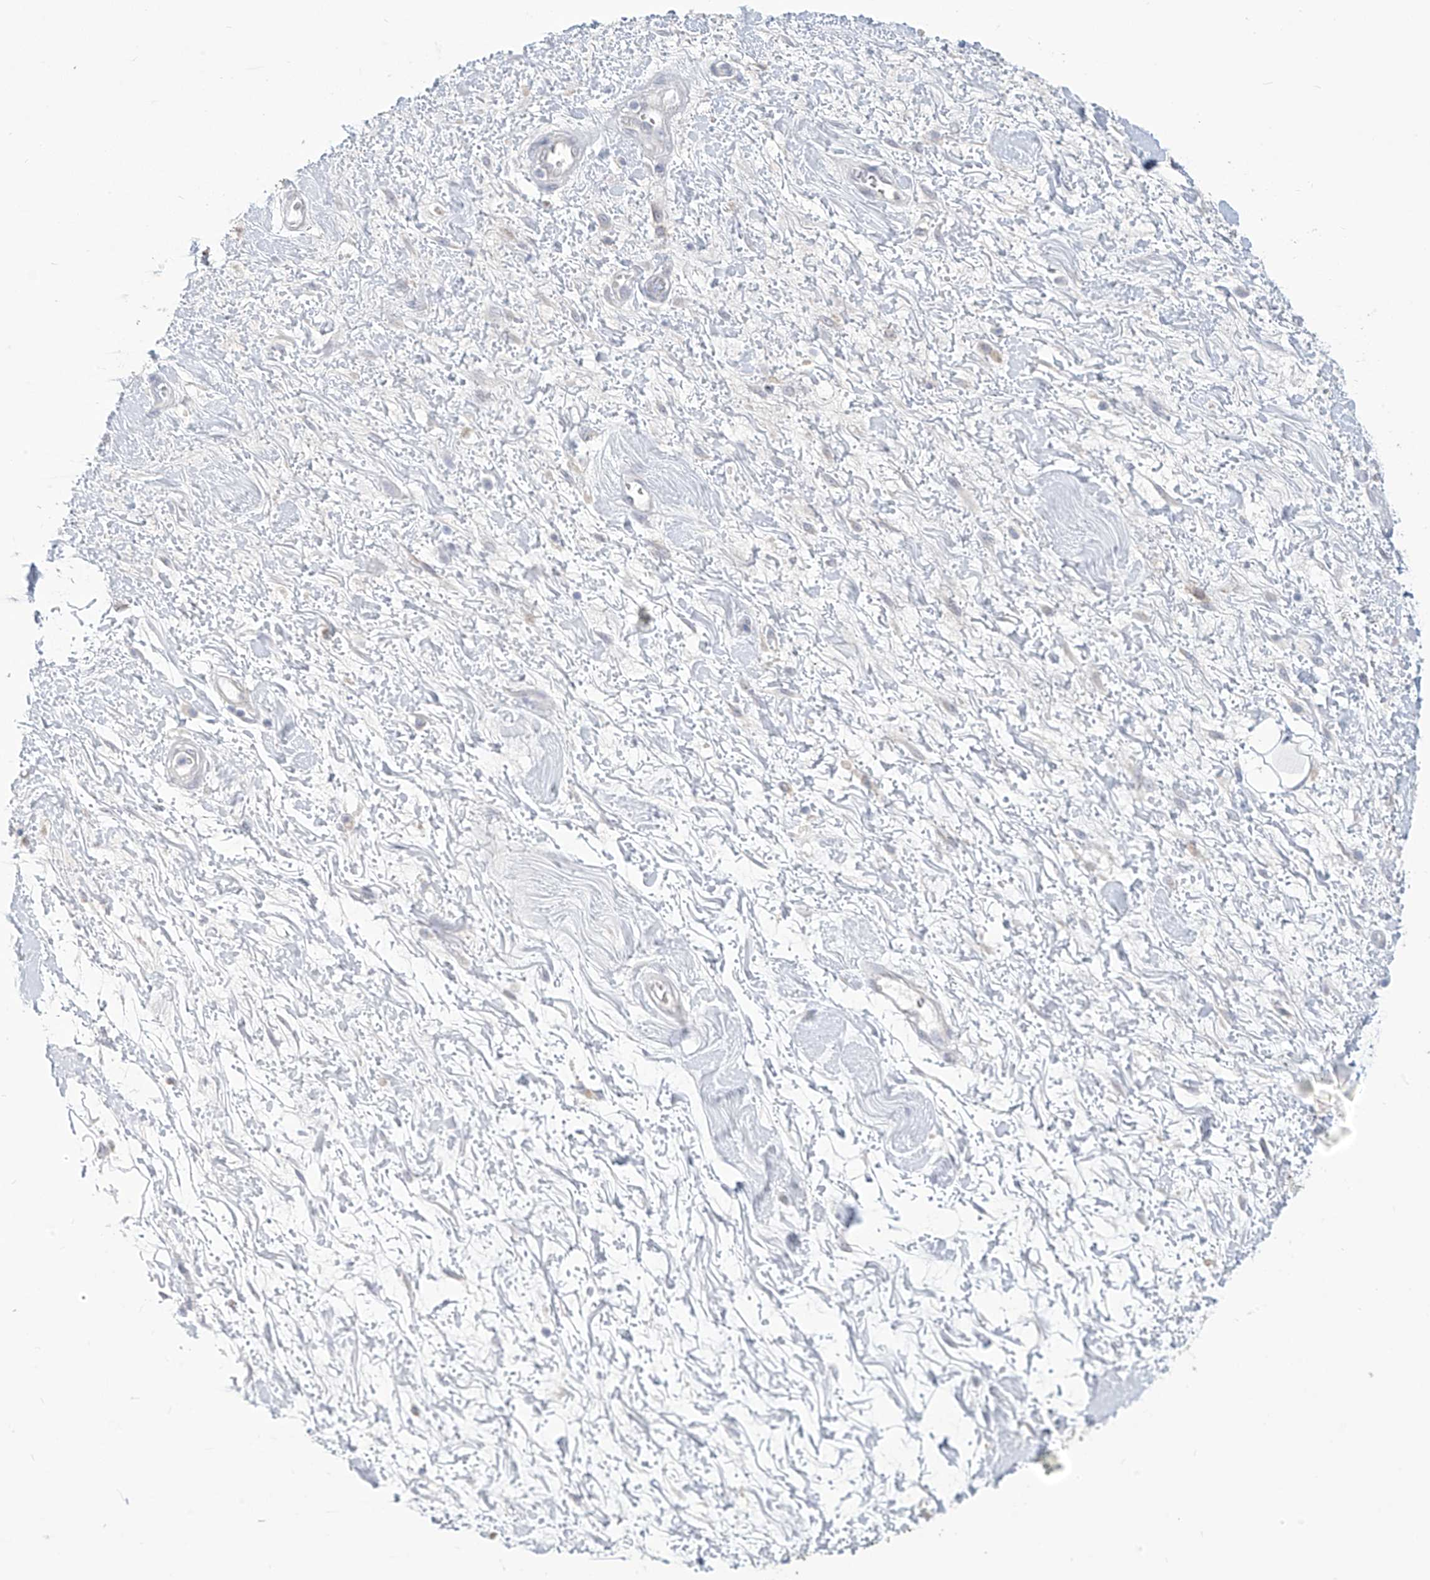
{"staining": {"intensity": "negative", "quantity": "none", "location": "none"}, "tissue": "adipose tissue", "cell_type": "Adipocytes", "image_type": "normal", "snomed": [{"axis": "morphology", "description": "Normal tissue, NOS"}, {"axis": "morphology", "description": "Adenocarcinoma, NOS"}, {"axis": "topography", "description": "Pancreas"}, {"axis": "topography", "description": "Peripheral nerve tissue"}], "caption": "A histopathology image of adipose tissue stained for a protein shows no brown staining in adipocytes. (Brightfield microscopy of DAB (3,3'-diaminobenzidine) immunohistochemistry (IHC) at high magnification).", "gene": "IBA57", "patient": {"sex": "male", "age": 59}}